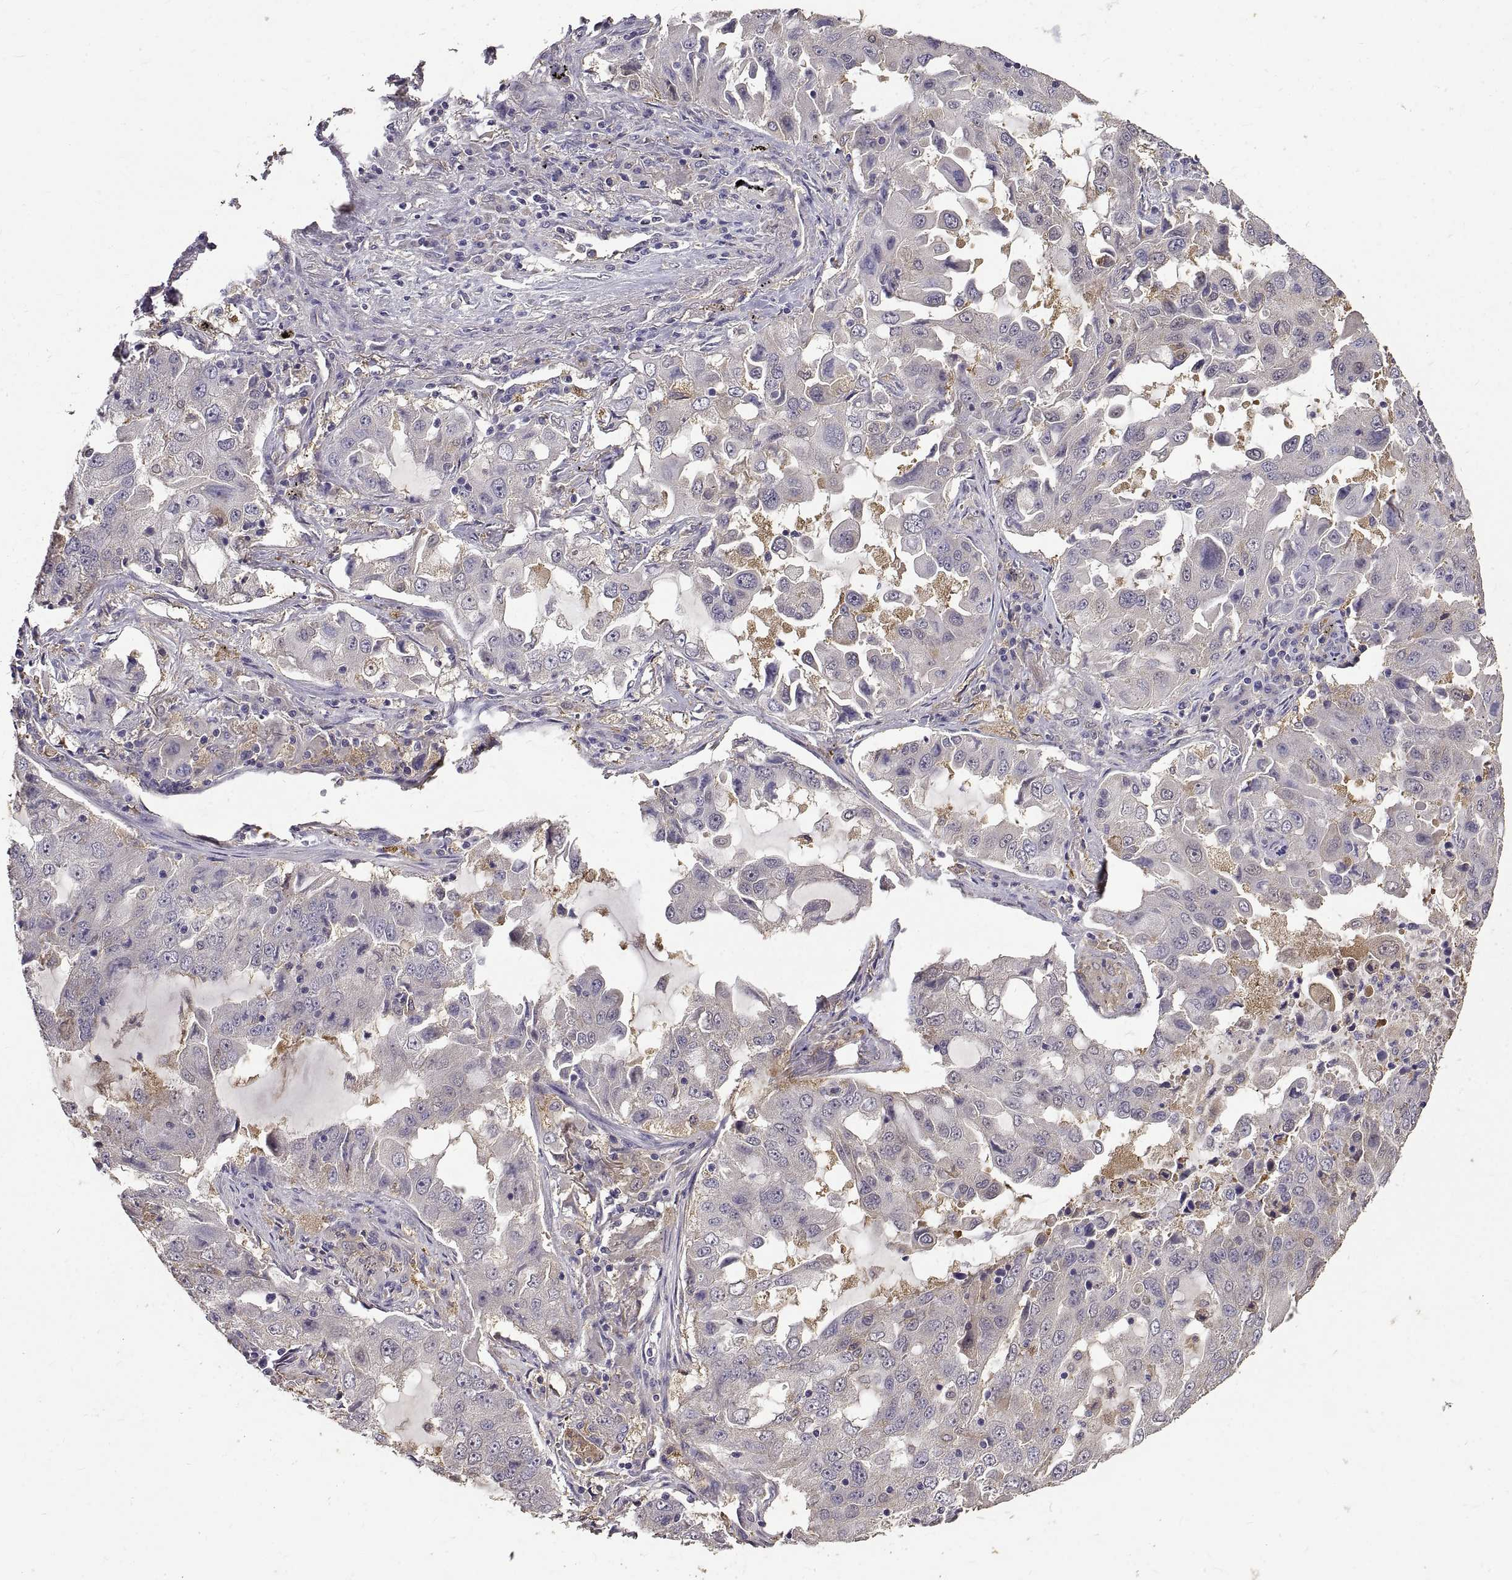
{"staining": {"intensity": "negative", "quantity": "none", "location": "none"}, "tissue": "lung cancer", "cell_type": "Tumor cells", "image_type": "cancer", "snomed": [{"axis": "morphology", "description": "Adenocarcinoma, NOS"}, {"axis": "topography", "description": "Lung"}], "caption": "Tumor cells show no significant protein staining in lung cancer. Brightfield microscopy of IHC stained with DAB (3,3'-diaminobenzidine) (brown) and hematoxylin (blue), captured at high magnification.", "gene": "PEA15", "patient": {"sex": "female", "age": 61}}